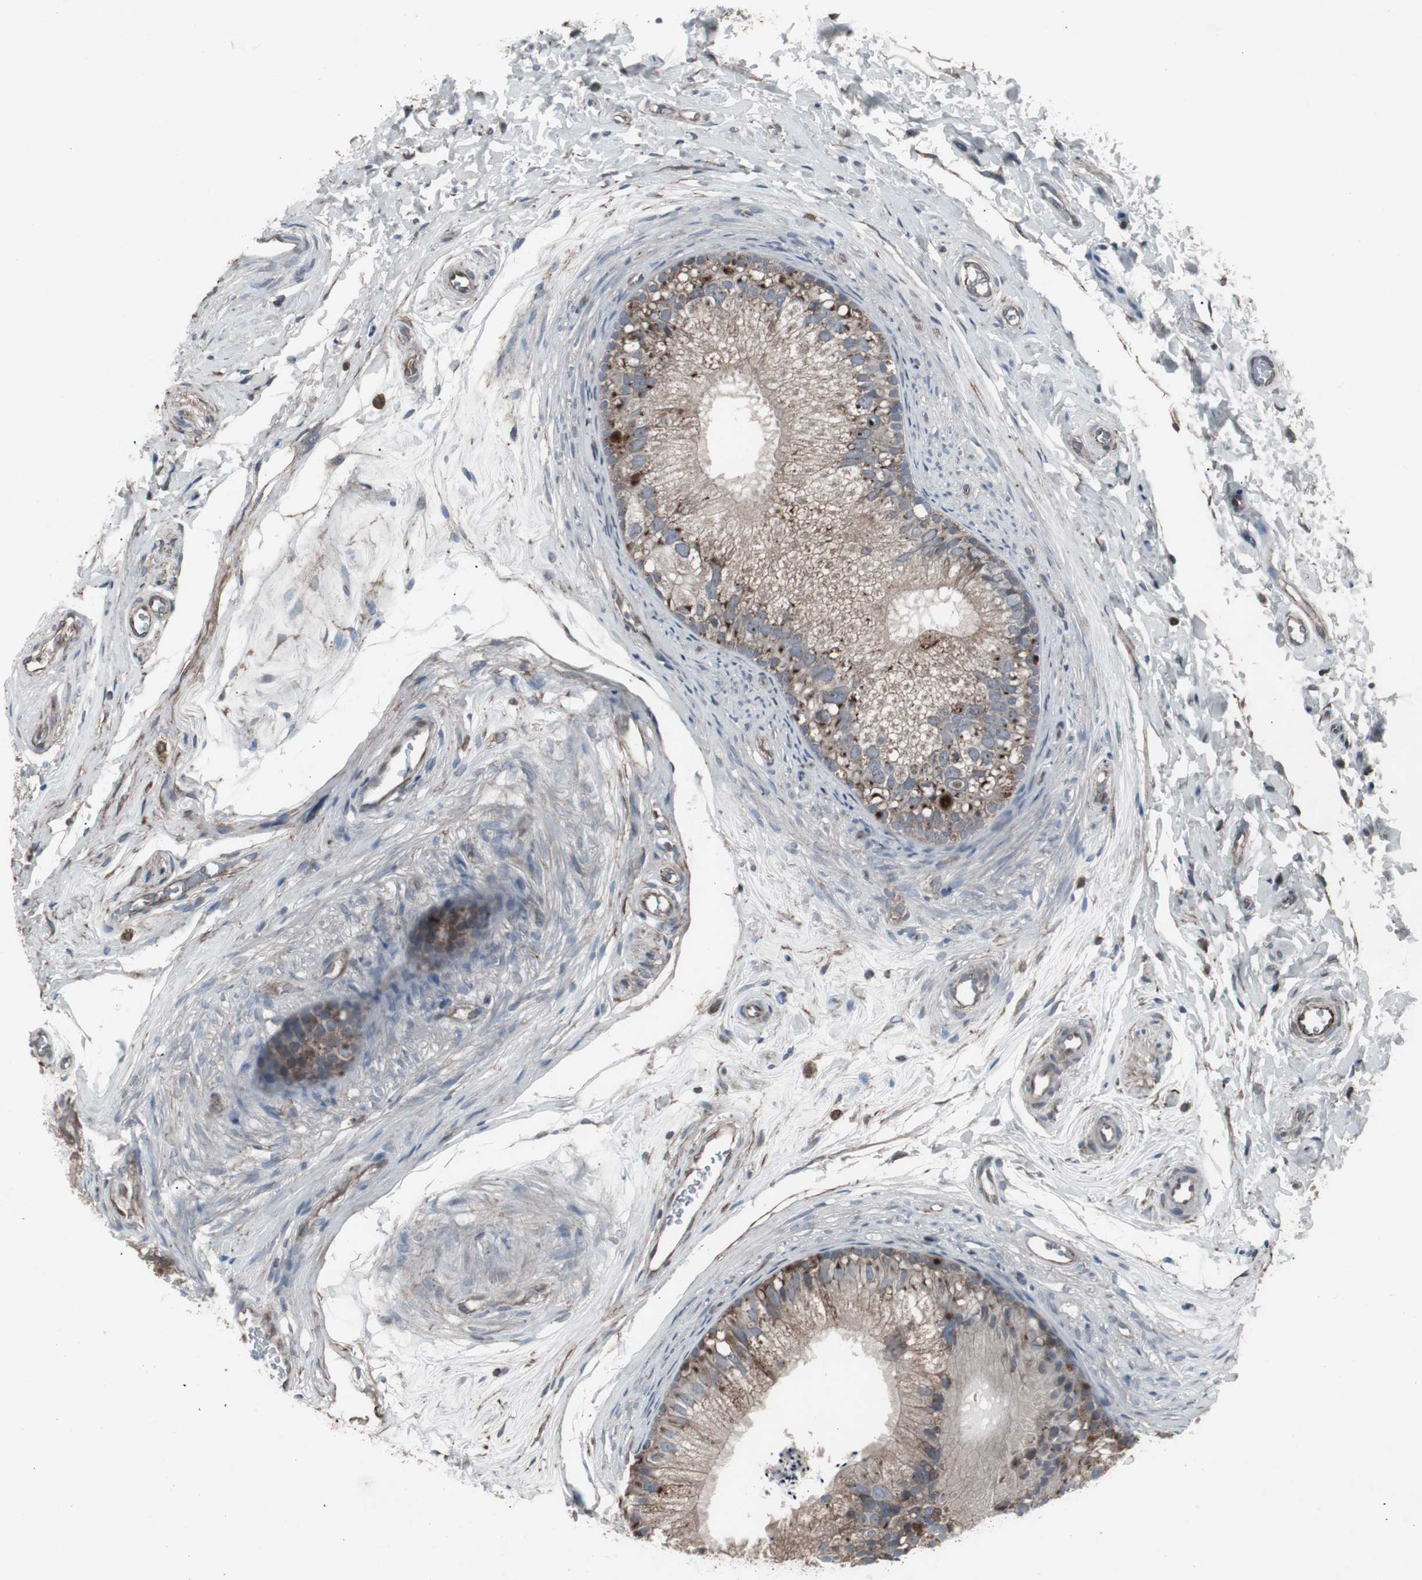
{"staining": {"intensity": "moderate", "quantity": "25%-75%", "location": "cytoplasmic/membranous"}, "tissue": "epididymis", "cell_type": "Glandular cells", "image_type": "normal", "snomed": [{"axis": "morphology", "description": "Normal tissue, NOS"}, {"axis": "topography", "description": "Epididymis"}], "caption": "Epididymis stained for a protein shows moderate cytoplasmic/membranous positivity in glandular cells. The protein is stained brown, and the nuclei are stained in blue (DAB (3,3'-diaminobenzidine) IHC with brightfield microscopy, high magnification).", "gene": "SSTR2", "patient": {"sex": "male", "age": 56}}